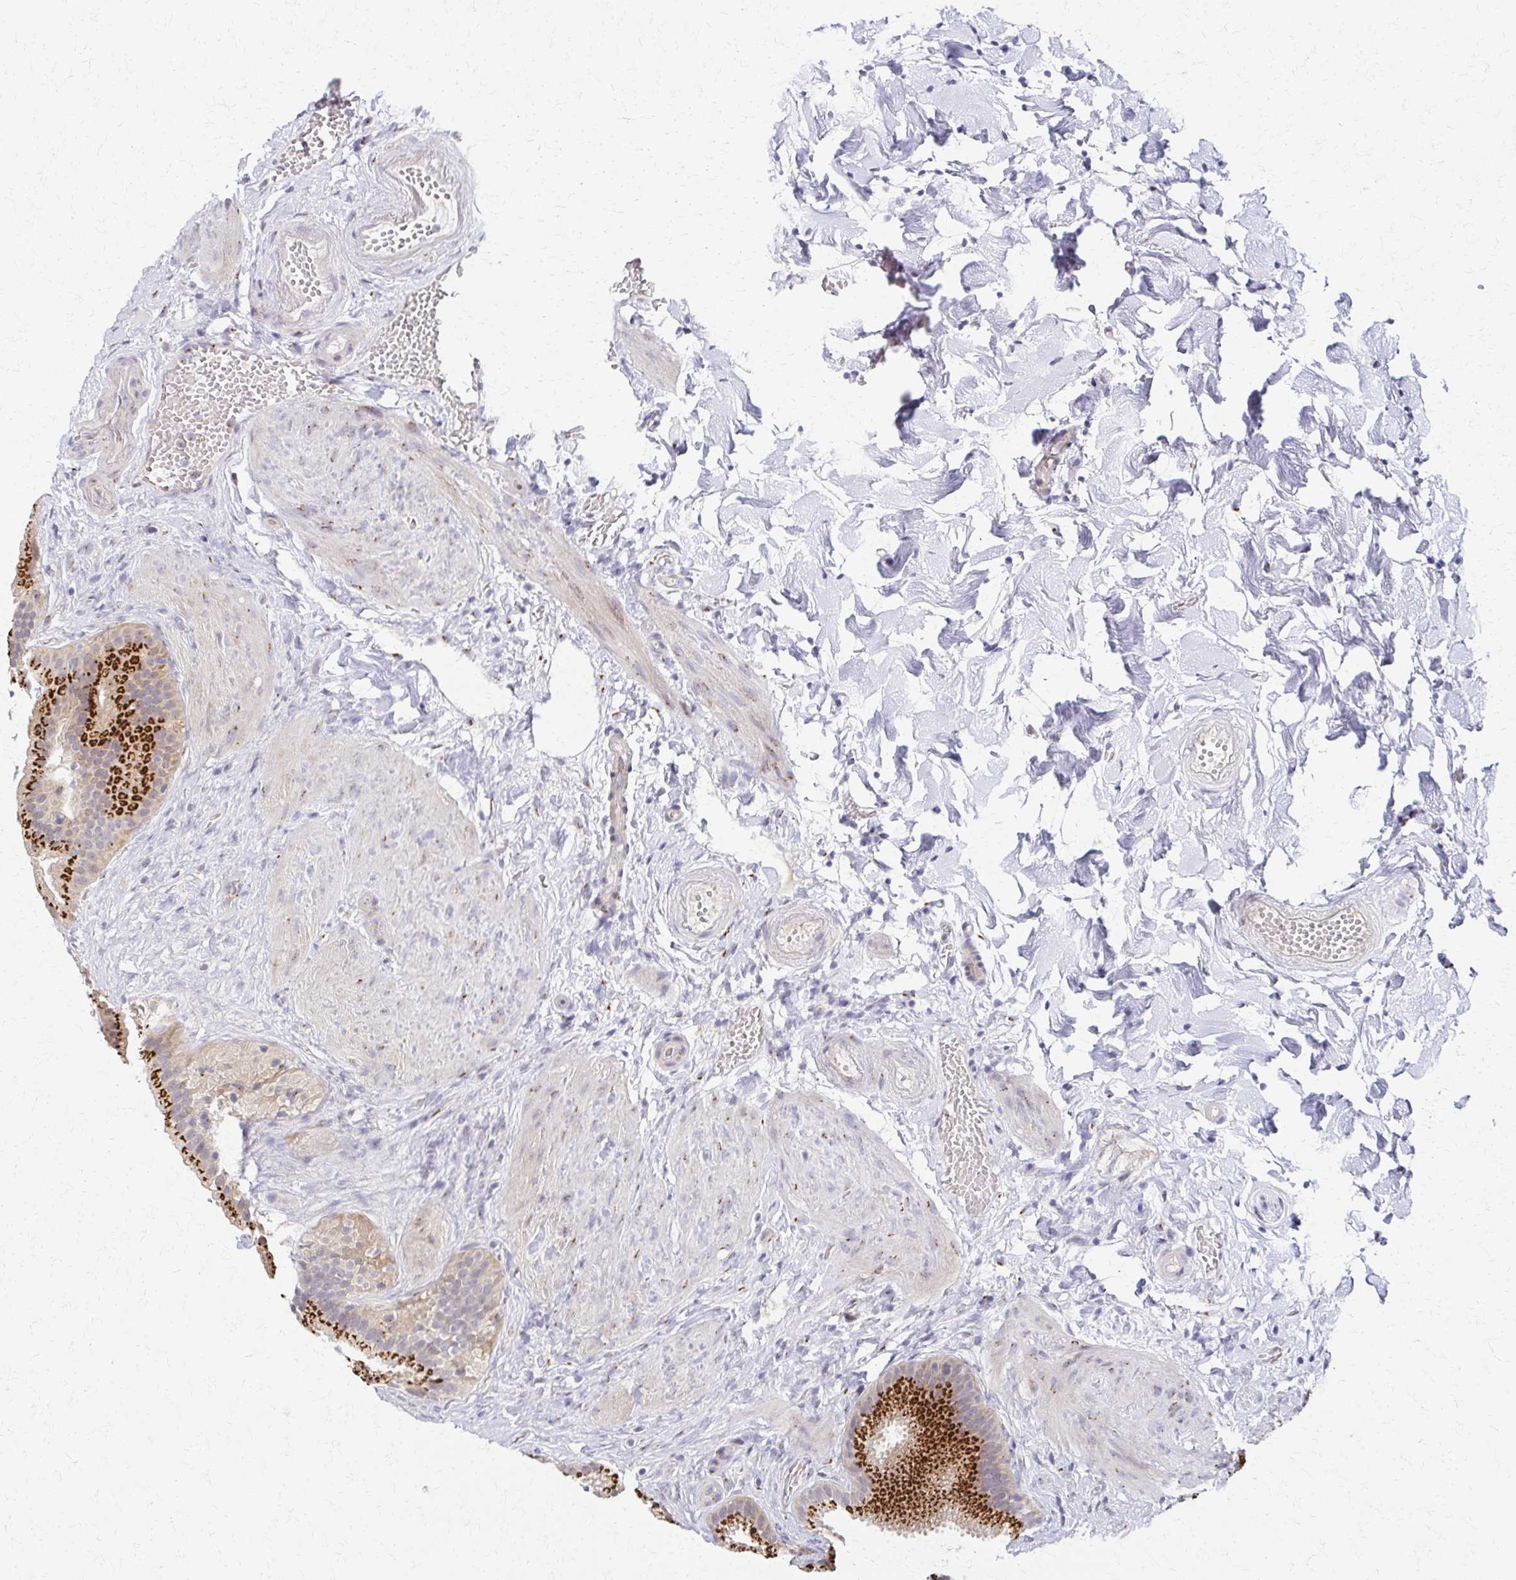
{"staining": {"intensity": "strong", "quantity": ">75%", "location": "cytoplasmic/membranous"}, "tissue": "gallbladder", "cell_type": "Glandular cells", "image_type": "normal", "snomed": [{"axis": "morphology", "description": "Normal tissue, NOS"}, {"axis": "topography", "description": "Gallbladder"}], "caption": "The photomicrograph reveals immunohistochemical staining of normal gallbladder. There is strong cytoplasmic/membranous positivity is seen in about >75% of glandular cells. (DAB (3,3'-diaminobenzidine) = brown stain, brightfield microscopy at high magnification).", "gene": "ENSG00000254692", "patient": {"sex": "female", "age": 63}}